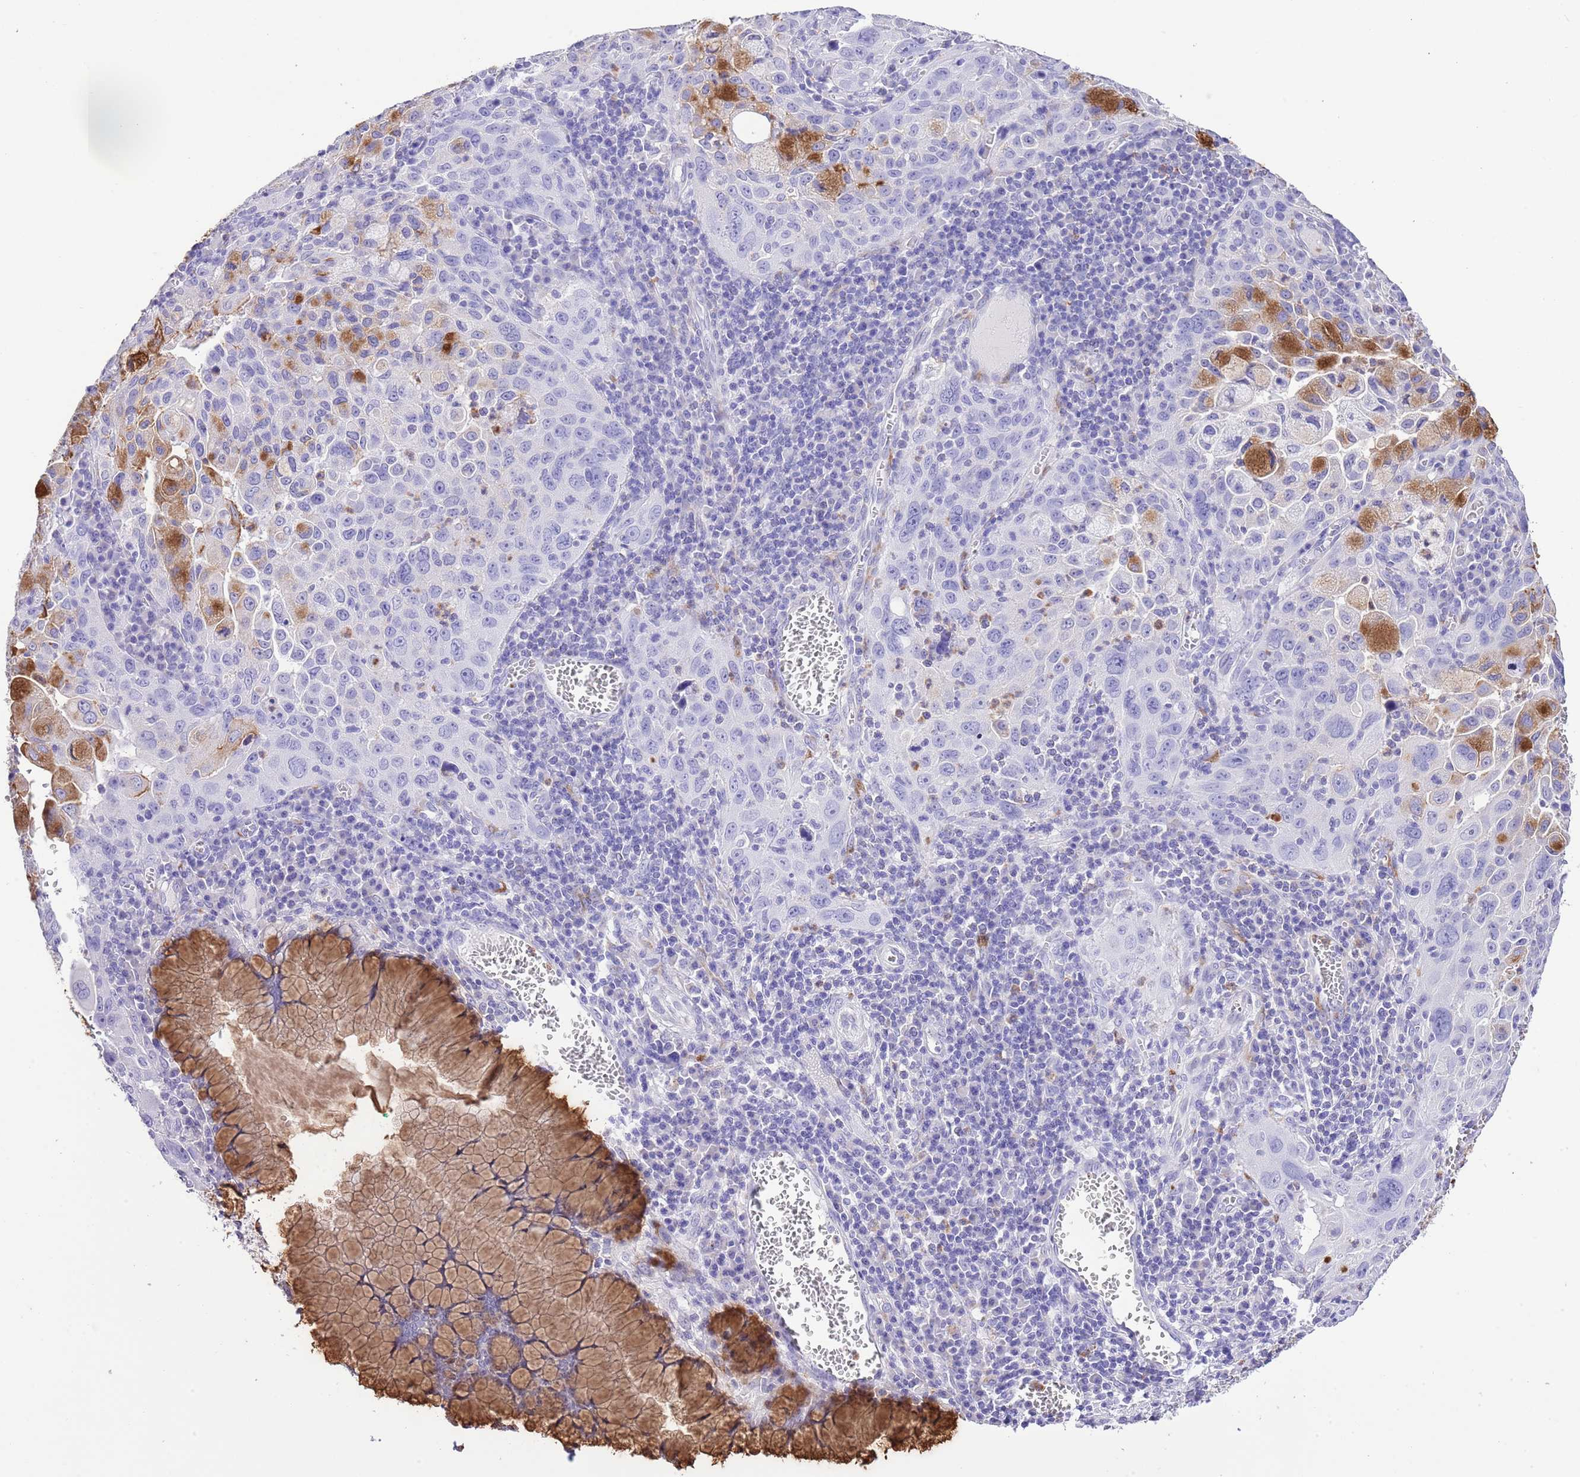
{"staining": {"intensity": "moderate", "quantity": "<25%", "location": "cytoplasmic/membranous"}, "tissue": "cervical cancer", "cell_type": "Tumor cells", "image_type": "cancer", "snomed": [{"axis": "morphology", "description": "Squamous cell carcinoma, NOS"}, {"axis": "topography", "description": "Cervix"}], "caption": "IHC (DAB (3,3'-diaminobenzidine)) staining of cervical cancer (squamous cell carcinoma) reveals moderate cytoplasmic/membranous protein positivity in approximately <25% of tumor cells.", "gene": "OR2Z1", "patient": {"sex": "female", "age": 42}}